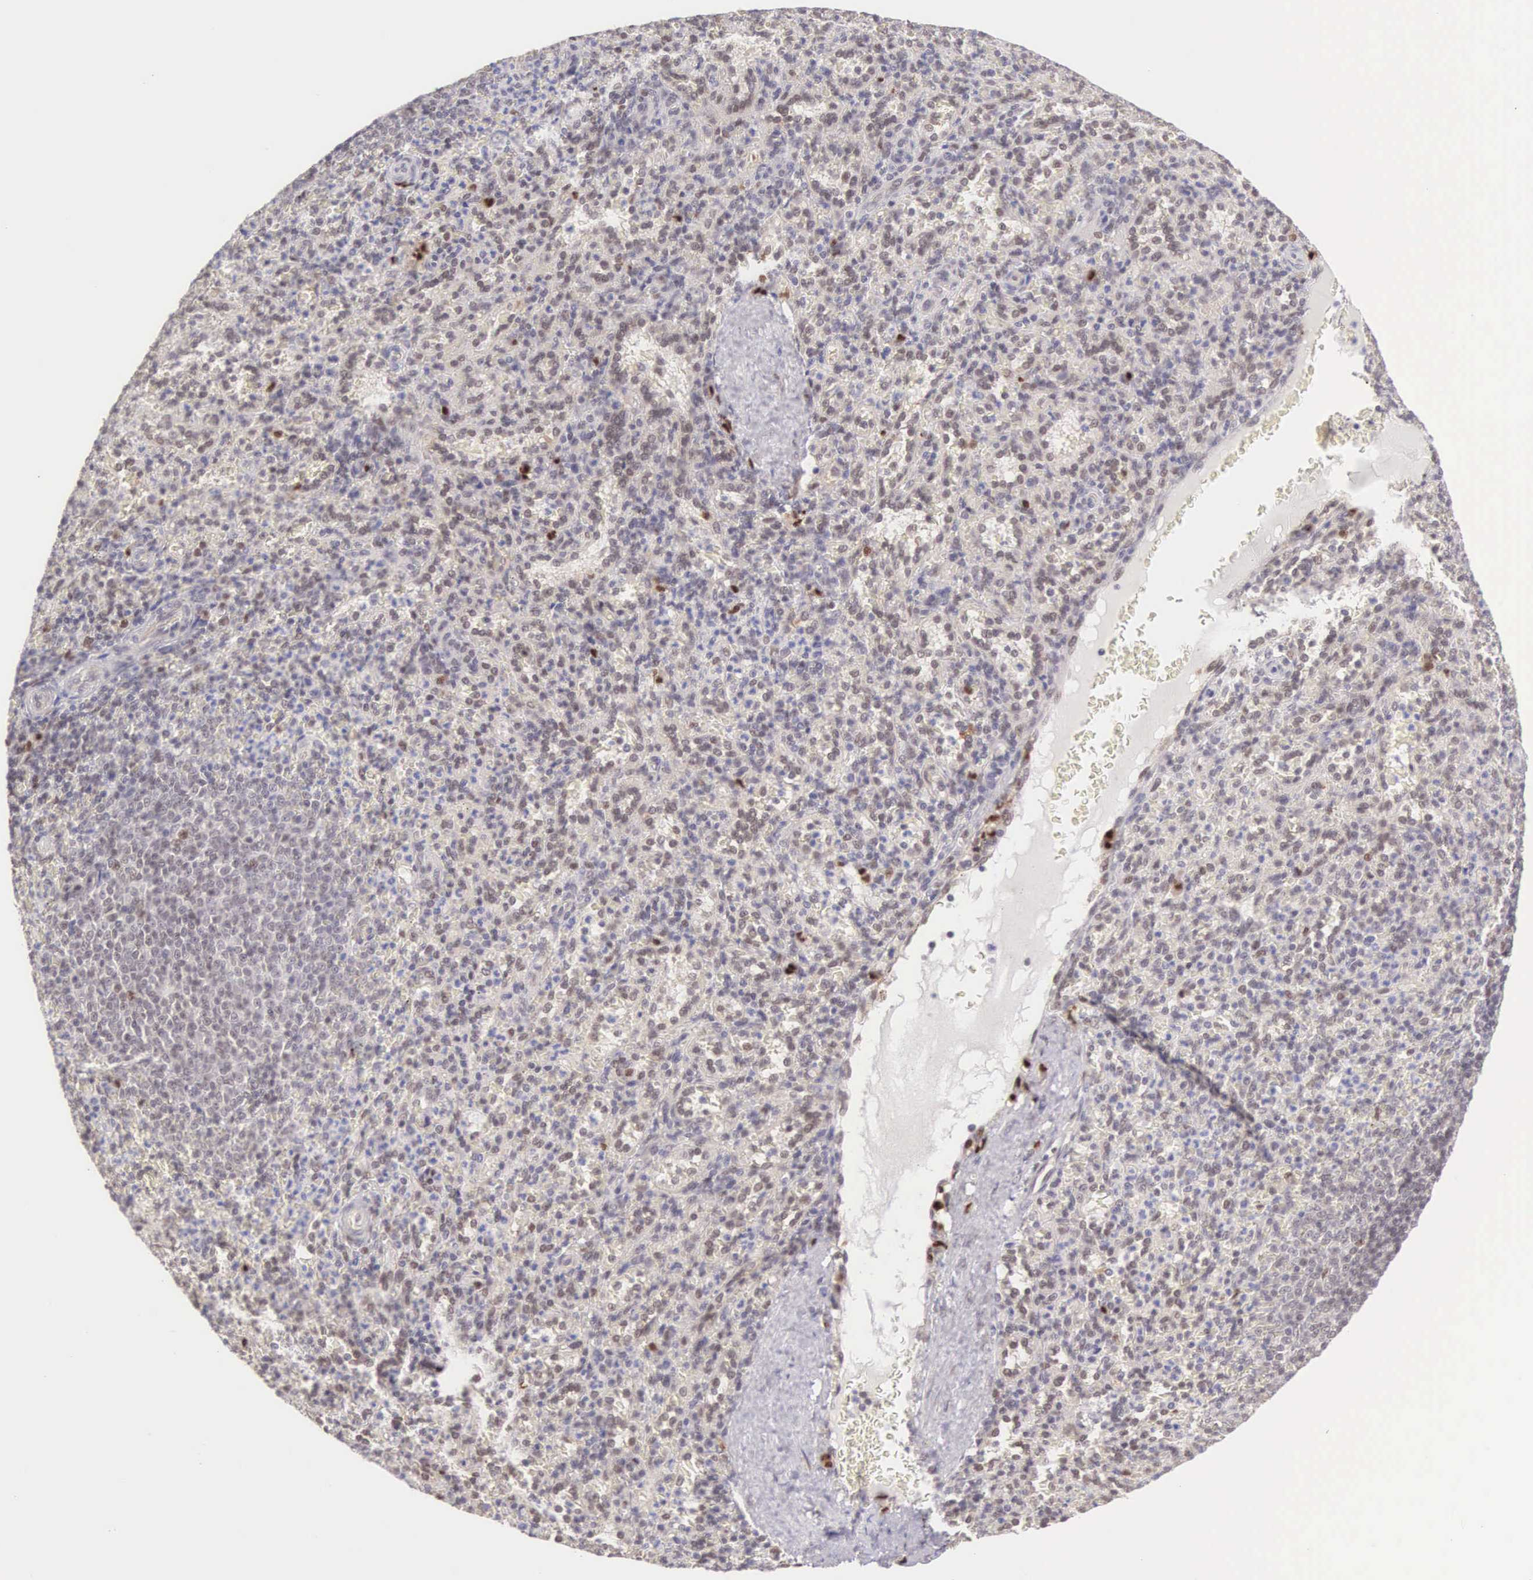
{"staining": {"intensity": "moderate", "quantity": "25%-75%", "location": "nuclear"}, "tissue": "spleen", "cell_type": "Cells in red pulp", "image_type": "normal", "snomed": [{"axis": "morphology", "description": "Normal tissue, NOS"}, {"axis": "topography", "description": "Spleen"}], "caption": "A brown stain labels moderate nuclear positivity of a protein in cells in red pulp of unremarkable human spleen. Nuclei are stained in blue.", "gene": "CCDC117", "patient": {"sex": "female", "age": 21}}